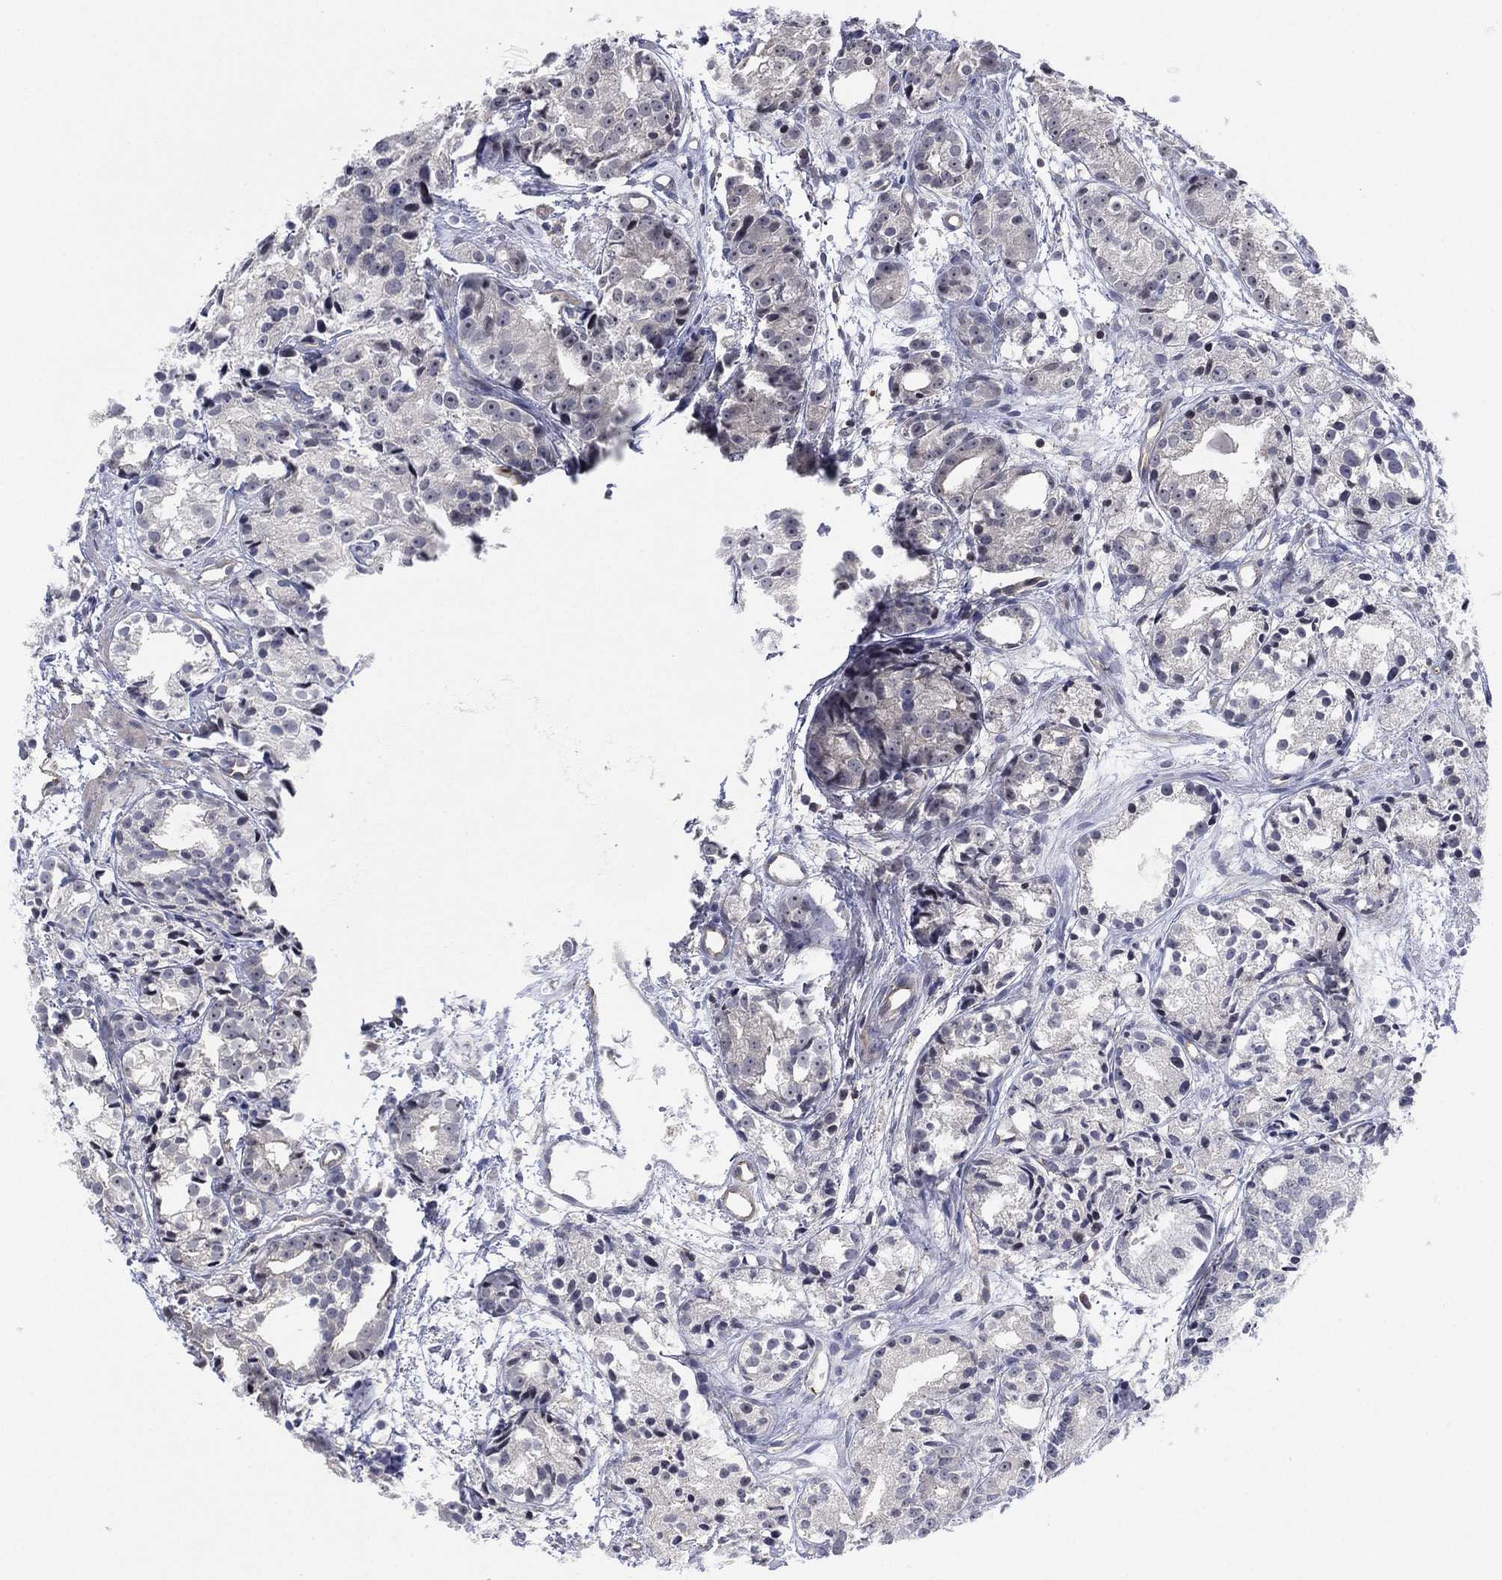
{"staining": {"intensity": "negative", "quantity": "none", "location": "none"}, "tissue": "prostate cancer", "cell_type": "Tumor cells", "image_type": "cancer", "snomed": [{"axis": "morphology", "description": "Adenocarcinoma, Medium grade"}, {"axis": "topography", "description": "Prostate"}], "caption": "Immunohistochemistry image of human prostate cancer (medium-grade adenocarcinoma) stained for a protein (brown), which displays no staining in tumor cells.", "gene": "TMCO1", "patient": {"sex": "male", "age": 74}}